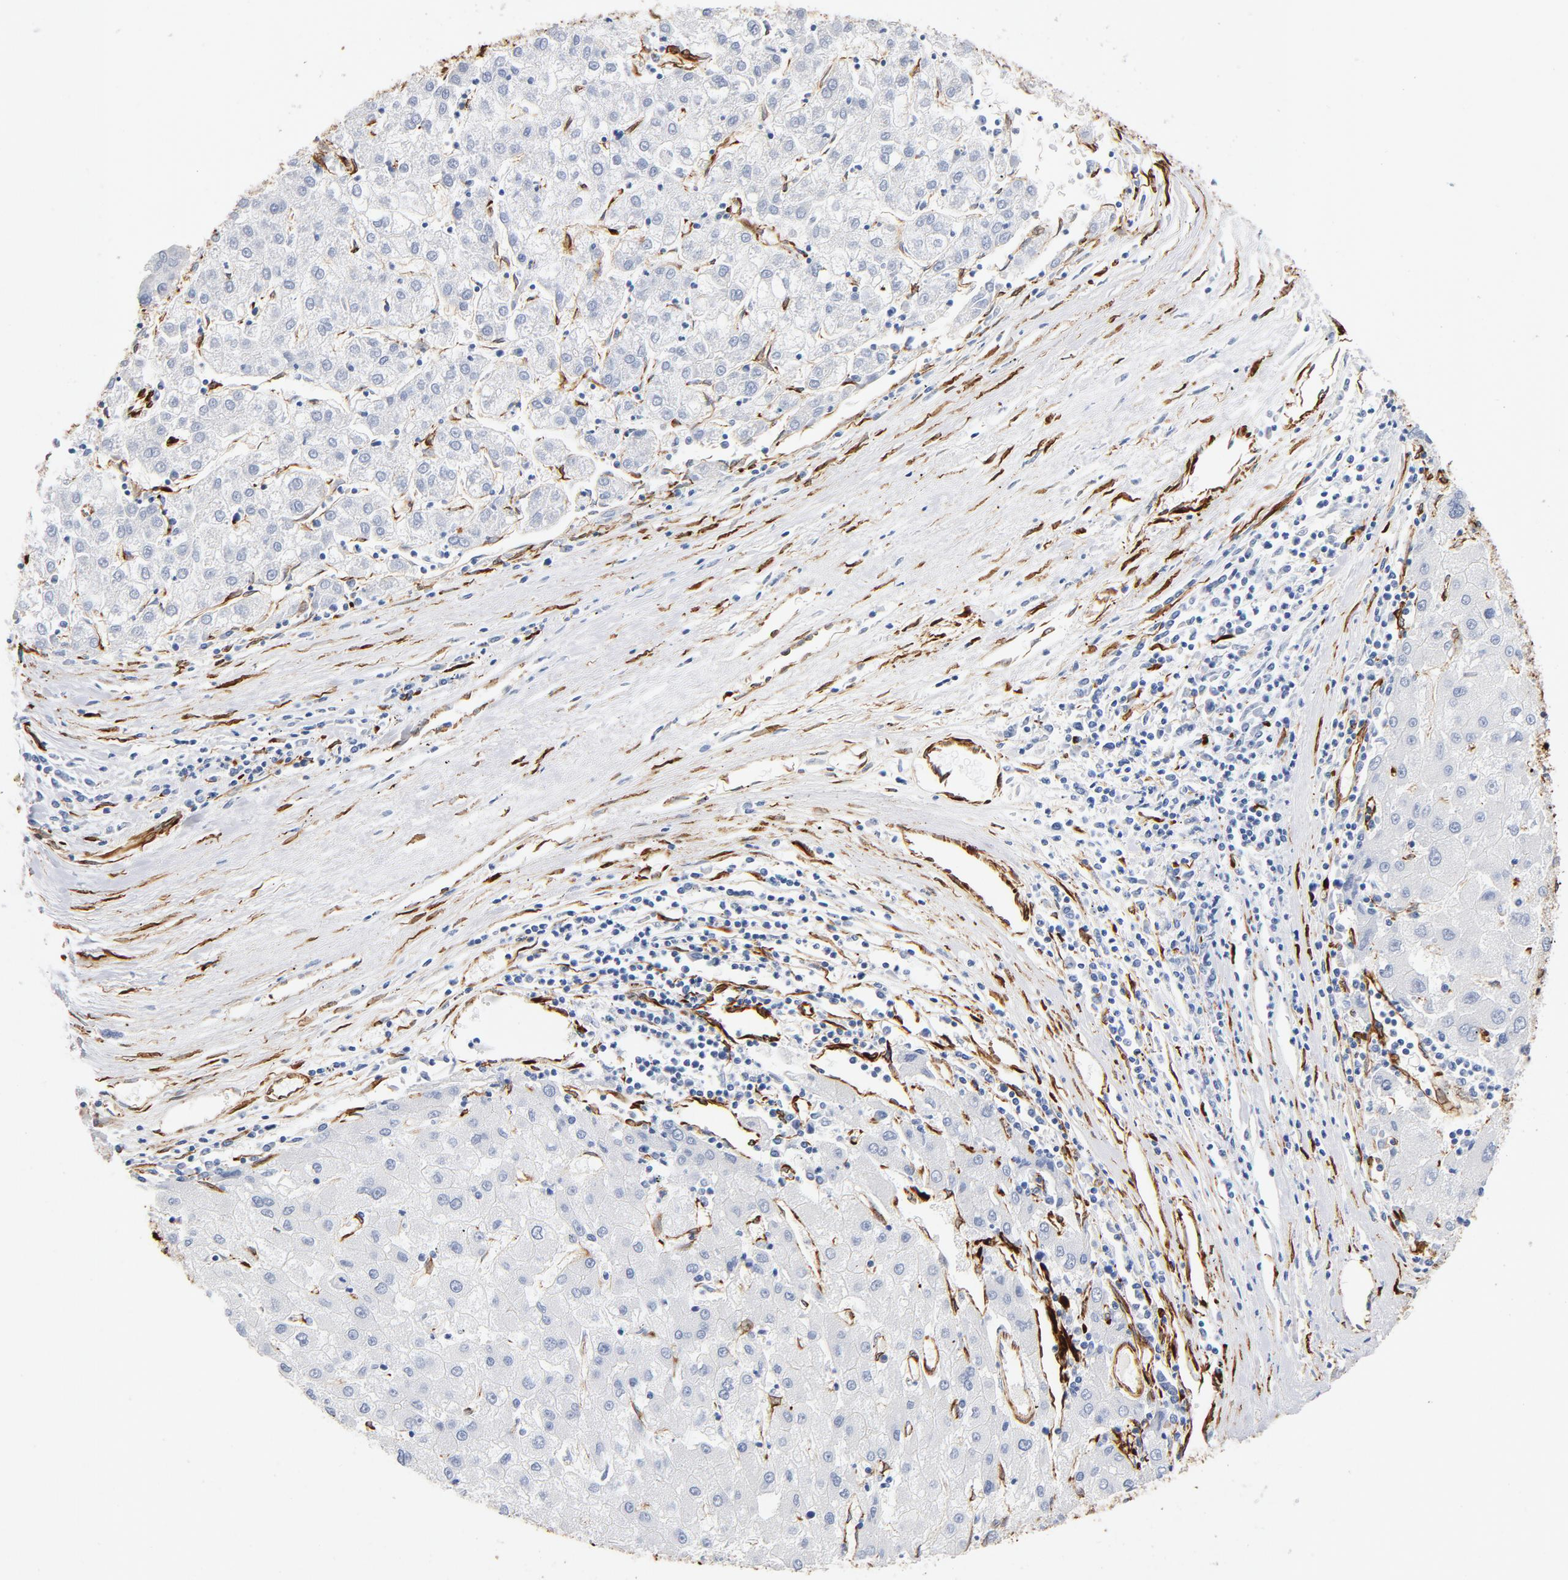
{"staining": {"intensity": "negative", "quantity": "none", "location": "none"}, "tissue": "liver cancer", "cell_type": "Tumor cells", "image_type": "cancer", "snomed": [{"axis": "morphology", "description": "Carcinoma, Hepatocellular, NOS"}, {"axis": "topography", "description": "Liver"}], "caption": "Immunohistochemistry (IHC) image of neoplastic tissue: human liver cancer (hepatocellular carcinoma) stained with DAB exhibits no significant protein expression in tumor cells.", "gene": "SERPINH1", "patient": {"sex": "male", "age": 72}}